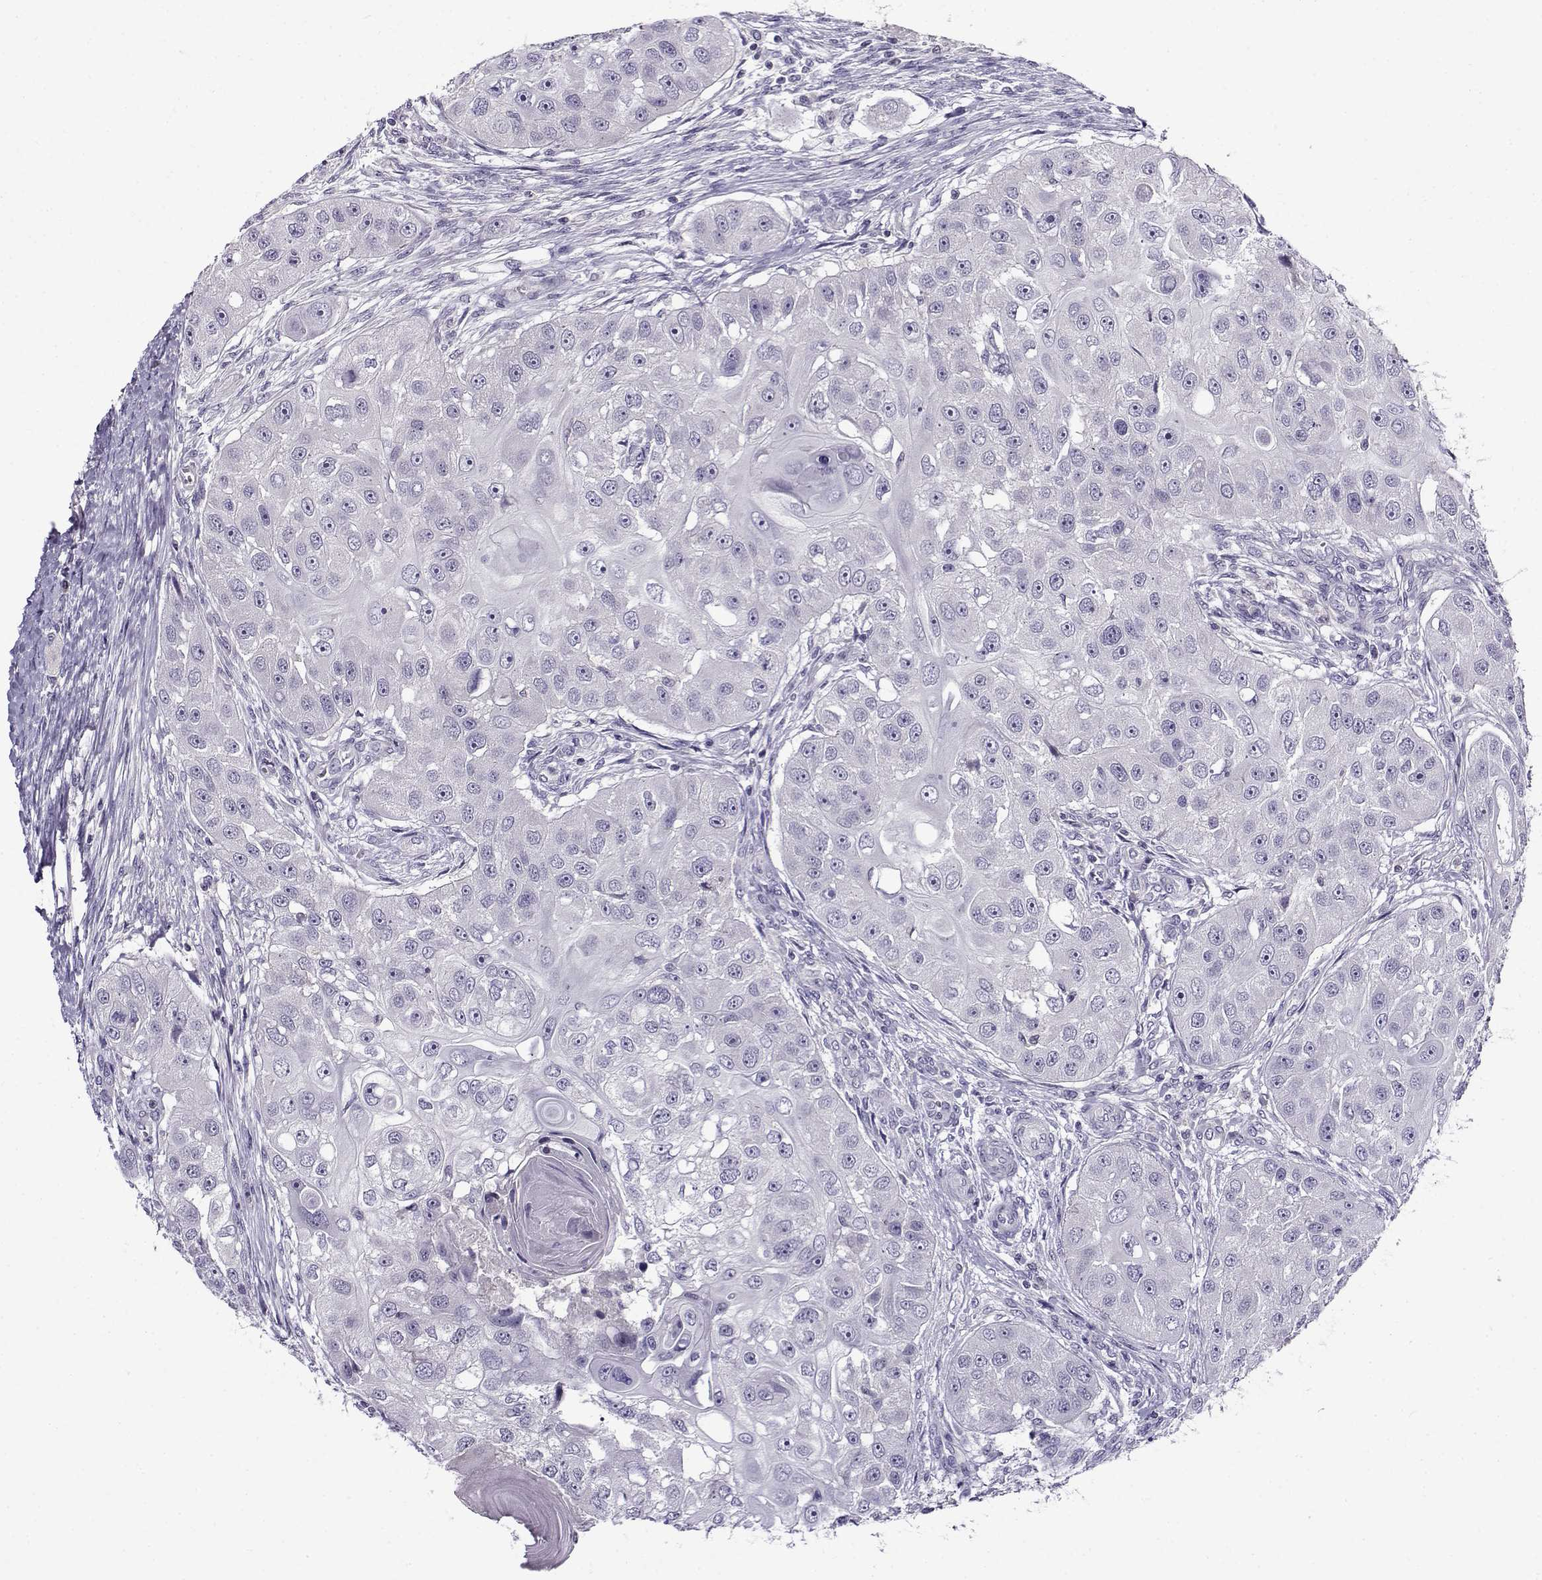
{"staining": {"intensity": "negative", "quantity": "none", "location": "none"}, "tissue": "head and neck cancer", "cell_type": "Tumor cells", "image_type": "cancer", "snomed": [{"axis": "morphology", "description": "Squamous cell carcinoma, NOS"}, {"axis": "topography", "description": "Head-Neck"}], "caption": "A high-resolution photomicrograph shows immunohistochemistry (IHC) staining of head and neck squamous cell carcinoma, which demonstrates no significant expression in tumor cells.", "gene": "FEZF1", "patient": {"sex": "male", "age": 51}}